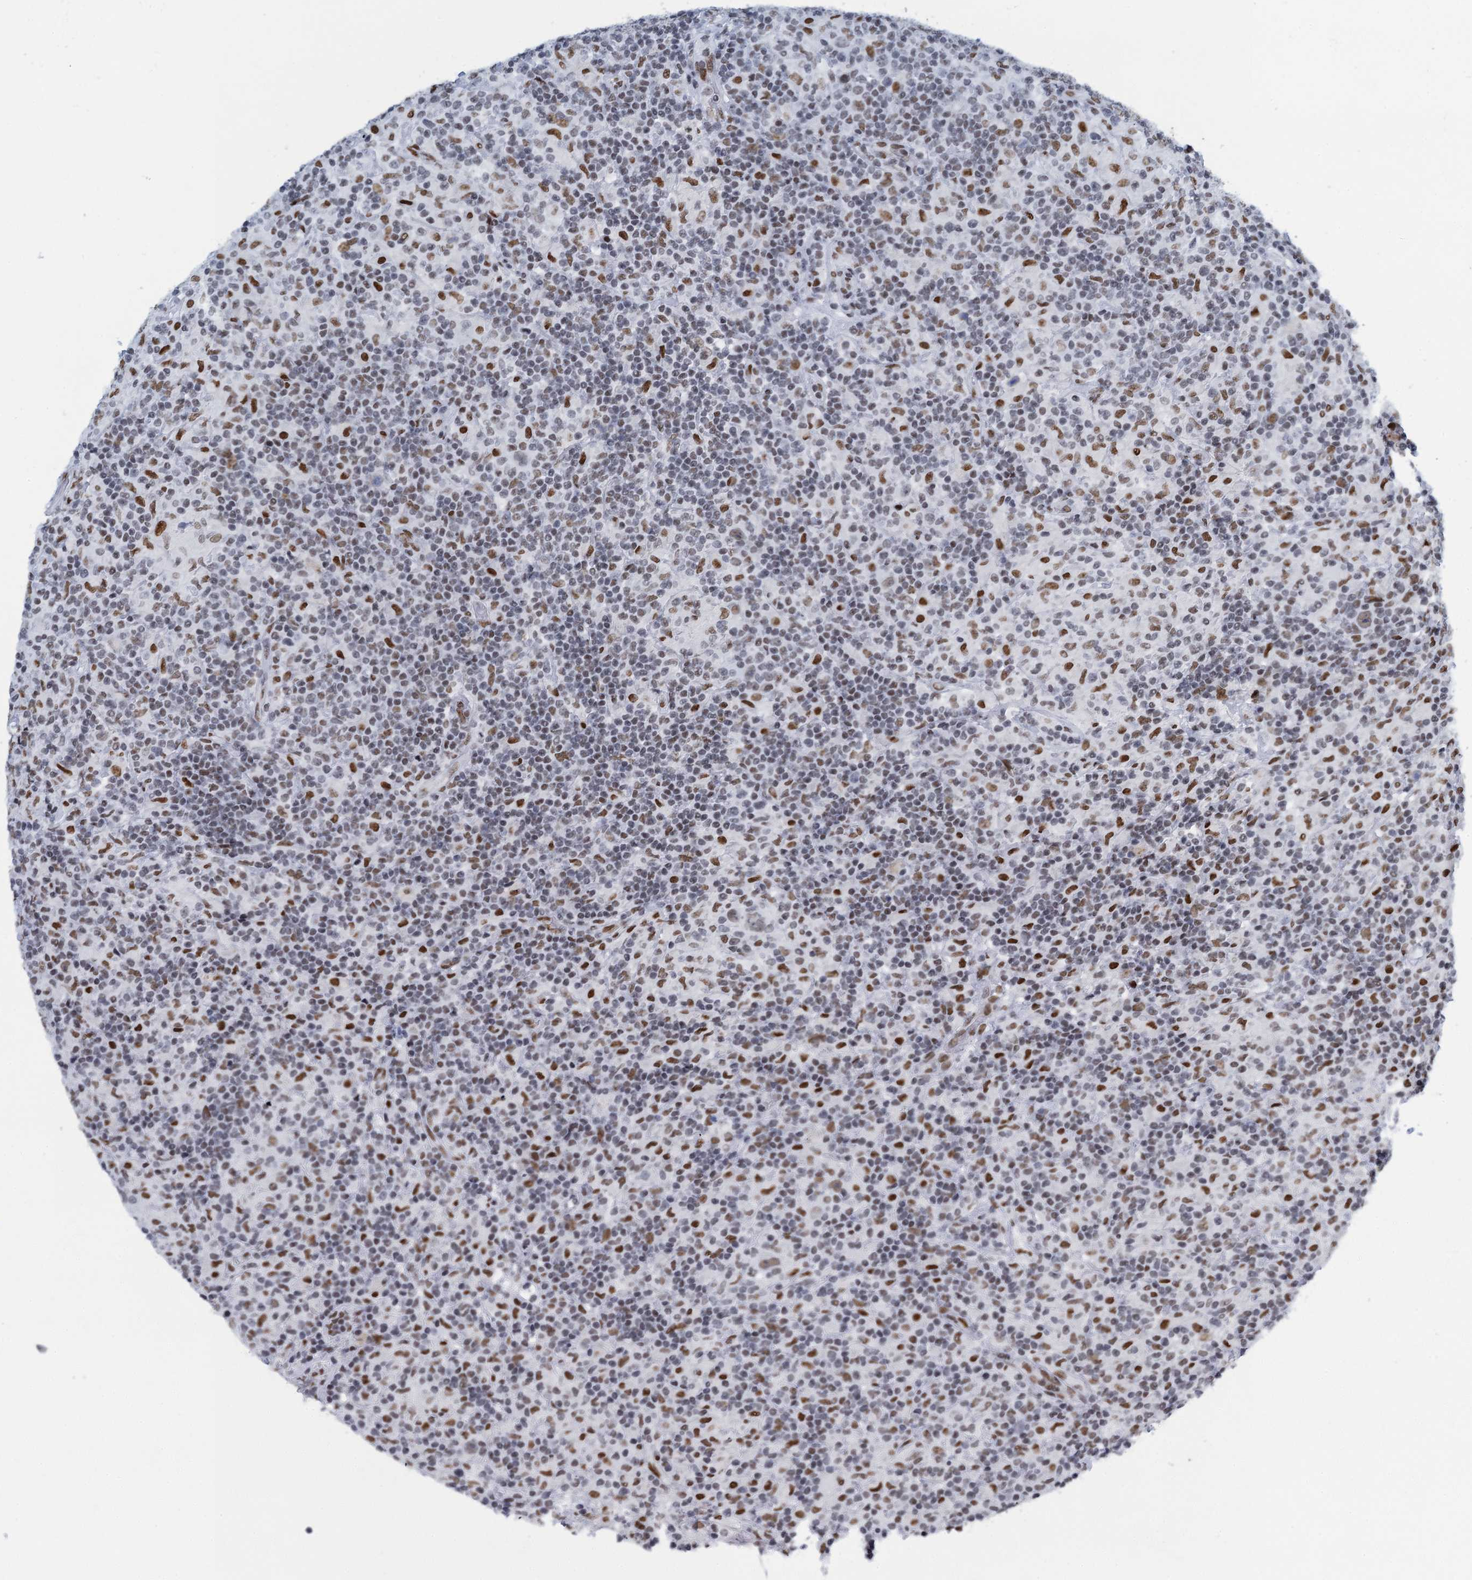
{"staining": {"intensity": "weak", "quantity": ">75%", "location": "nuclear"}, "tissue": "lymphoma", "cell_type": "Tumor cells", "image_type": "cancer", "snomed": [{"axis": "morphology", "description": "Hodgkin's disease, NOS"}, {"axis": "topography", "description": "Lymph node"}], "caption": "High-magnification brightfield microscopy of lymphoma stained with DAB (3,3'-diaminobenzidine) (brown) and counterstained with hematoxylin (blue). tumor cells exhibit weak nuclear expression is present in approximately>75% of cells. (IHC, brightfield microscopy, high magnification).", "gene": "HNRNPUL2", "patient": {"sex": "male", "age": 70}}